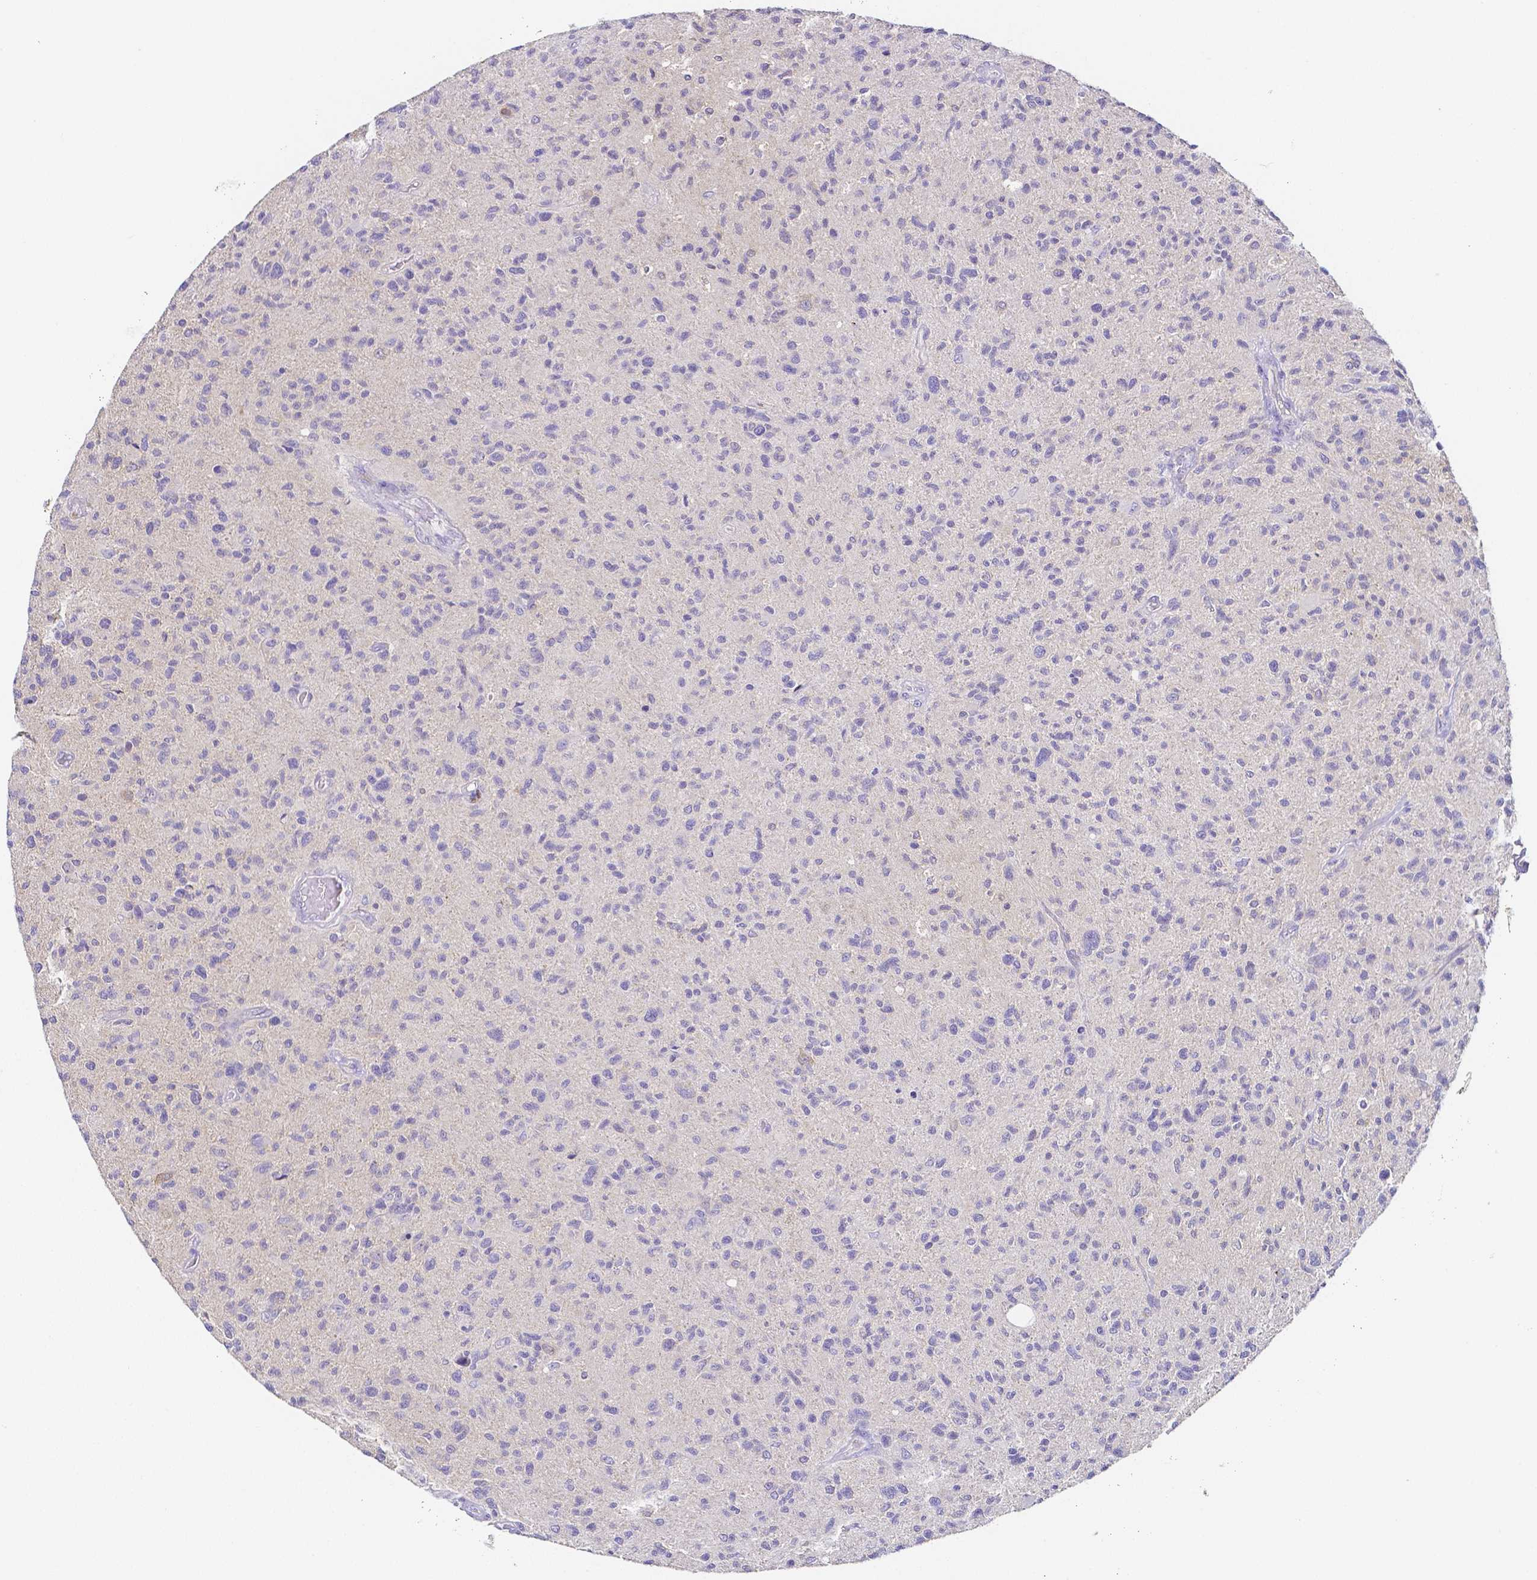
{"staining": {"intensity": "negative", "quantity": "none", "location": "none"}, "tissue": "glioma", "cell_type": "Tumor cells", "image_type": "cancer", "snomed": [{"axis": "morphology", "description": "Glioma, malignant, High grade"}, {"axis": "topography", "description": "Brain"}], "caption": "Immunohistochemical staining of glioma reveals no significant staining in tumor cells.", "gene": "PKP3", "patient": {"sex": "female", "age": 70}}